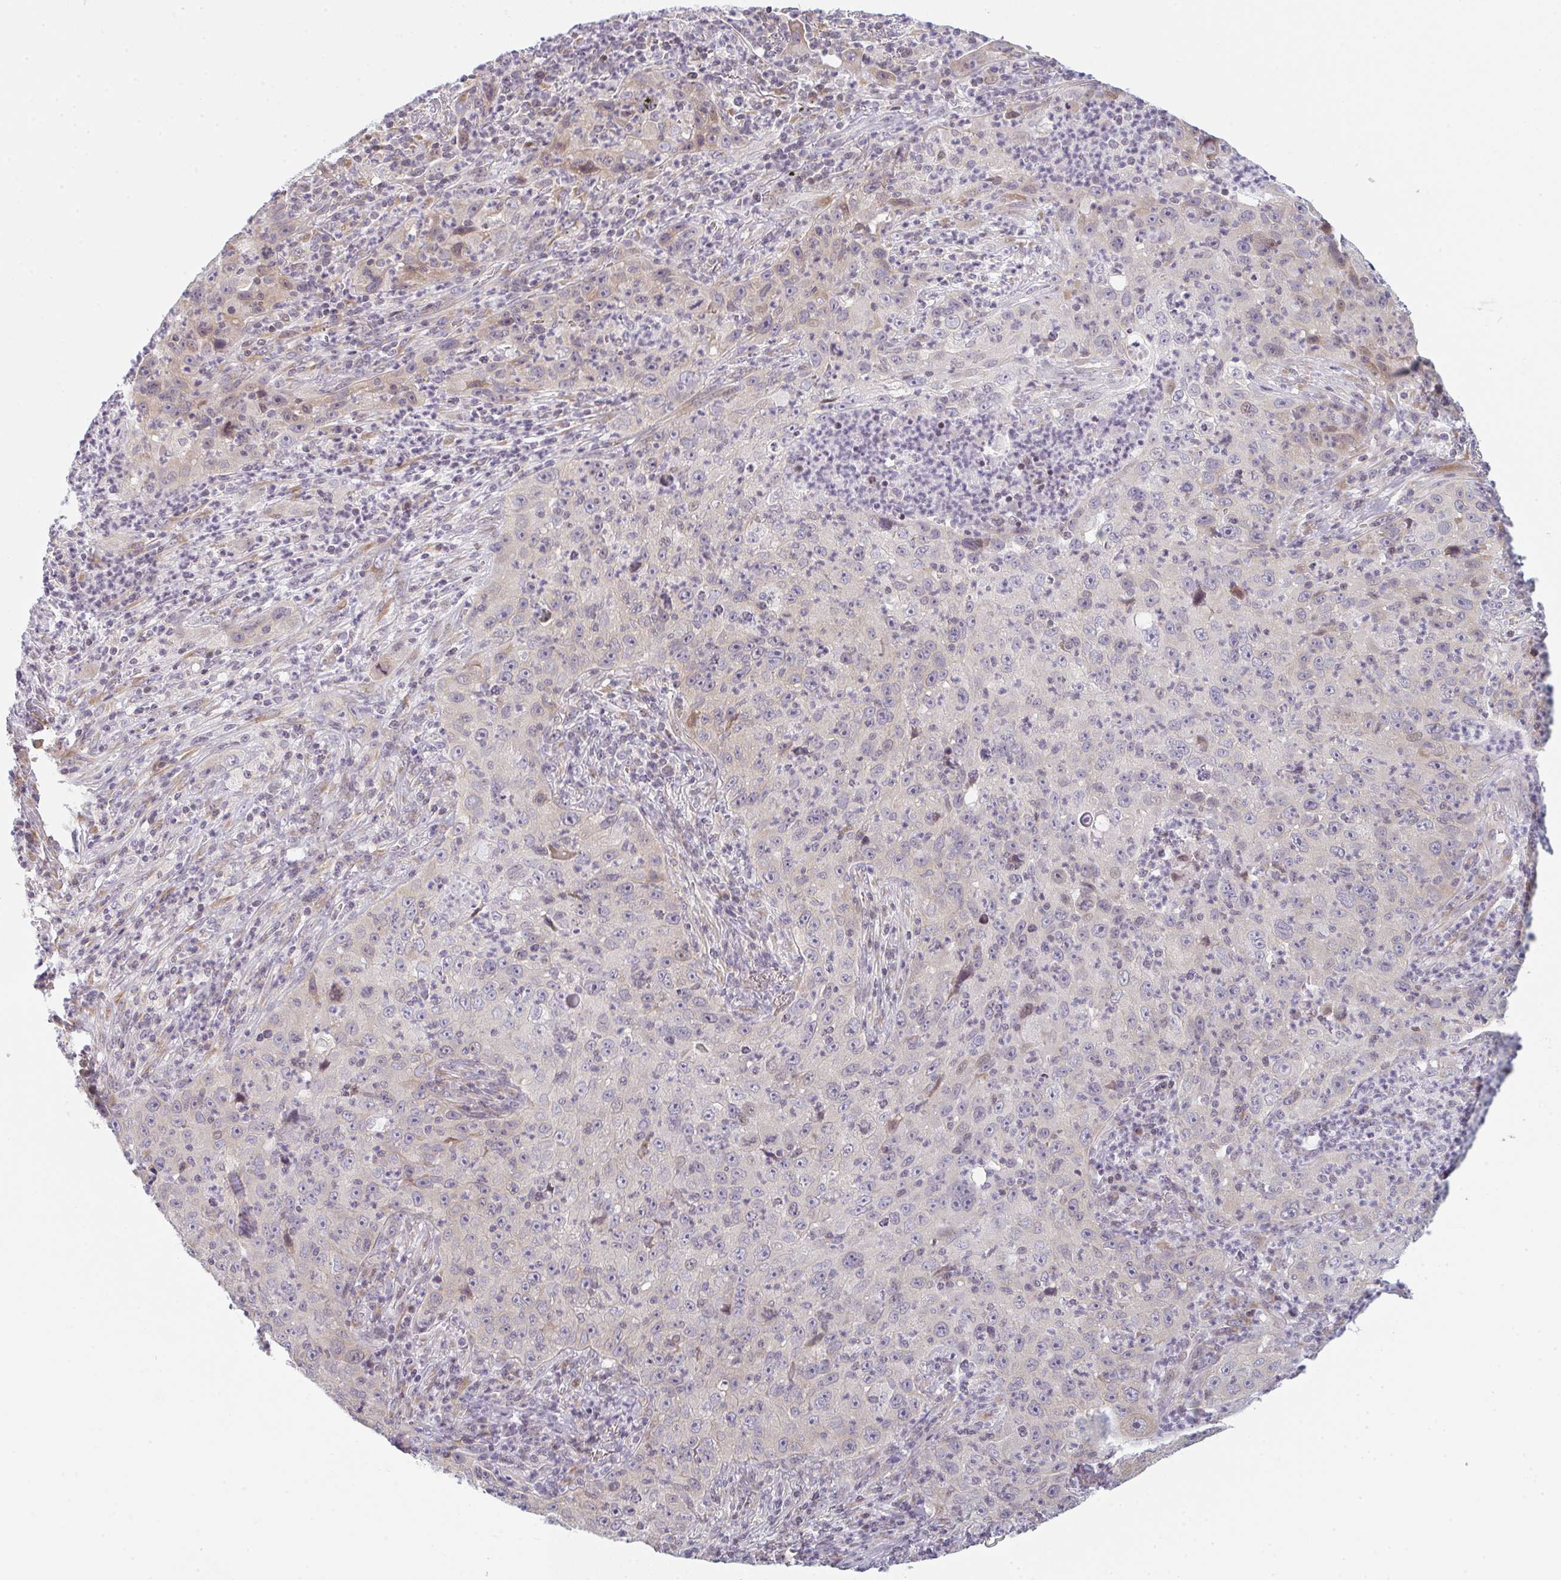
{"staining": {"intensity": "weak", "quantity": "<25%", "location": "cytoplasmic/membranous"}, "tissue": "lung cancer", "cell_type": "Tumor cells", "image_type": "cancer", "snomed": [{"axis": "morphology", "description": "Squamous cell carcinoma, NOS"}, {"axis": "topography", "description": "Lung"}], "caption": "An IHC photomicrograph of squamous cell carcinoma (lung) is shown. There is no staining in tumor cells of squamous cell carcinoma (lung).", "gene": "TMEM237", "patient": {"sex": "male", "age": 71}}